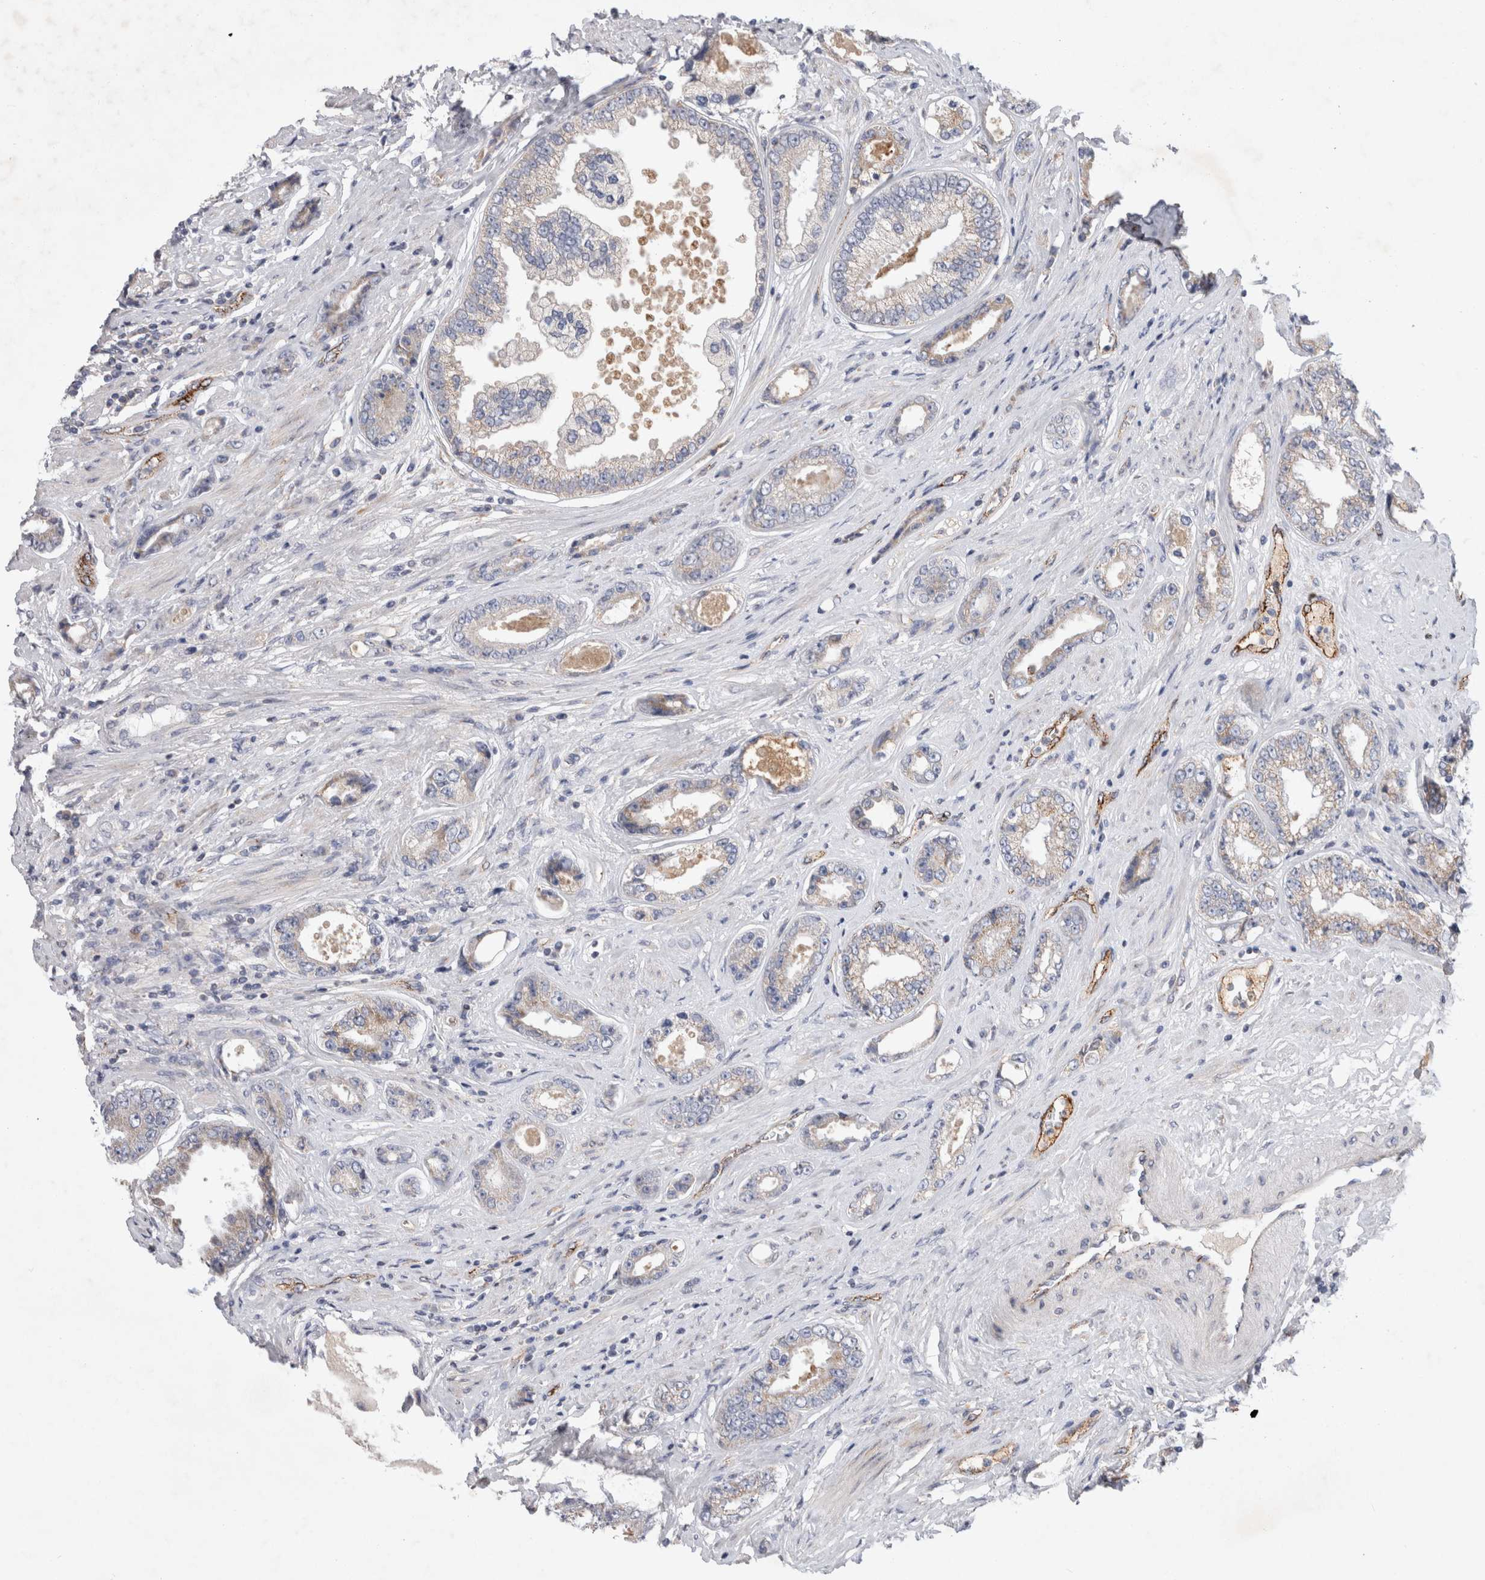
{"staining": {"intensity": "moderate", "quantity": "25%-75%", "location": "cytoplasmic/membranous"}, "tissue": "prostate cancer", "cell_type": "Tumor cells", "image_type": "cancer", "snomed": [{"axis": "morphology", "description": "Adenocarcinoma, High grade"}, {"axis": "topography", "description": "Prostate"}], "caption": "IHC image of neoplastic tissue: prostate cancer (adenocarcinoma (high-grade)) stained using immunohistochemistry (IHC) shows medium levels of moderate protein expression localized specifically in the cytoplasmic/membranous of tumor cells, appearing as a cytoplasmic/membranous brown color.", "gene": "IARS2", "patient": {"sex": "male", "age": 61}}